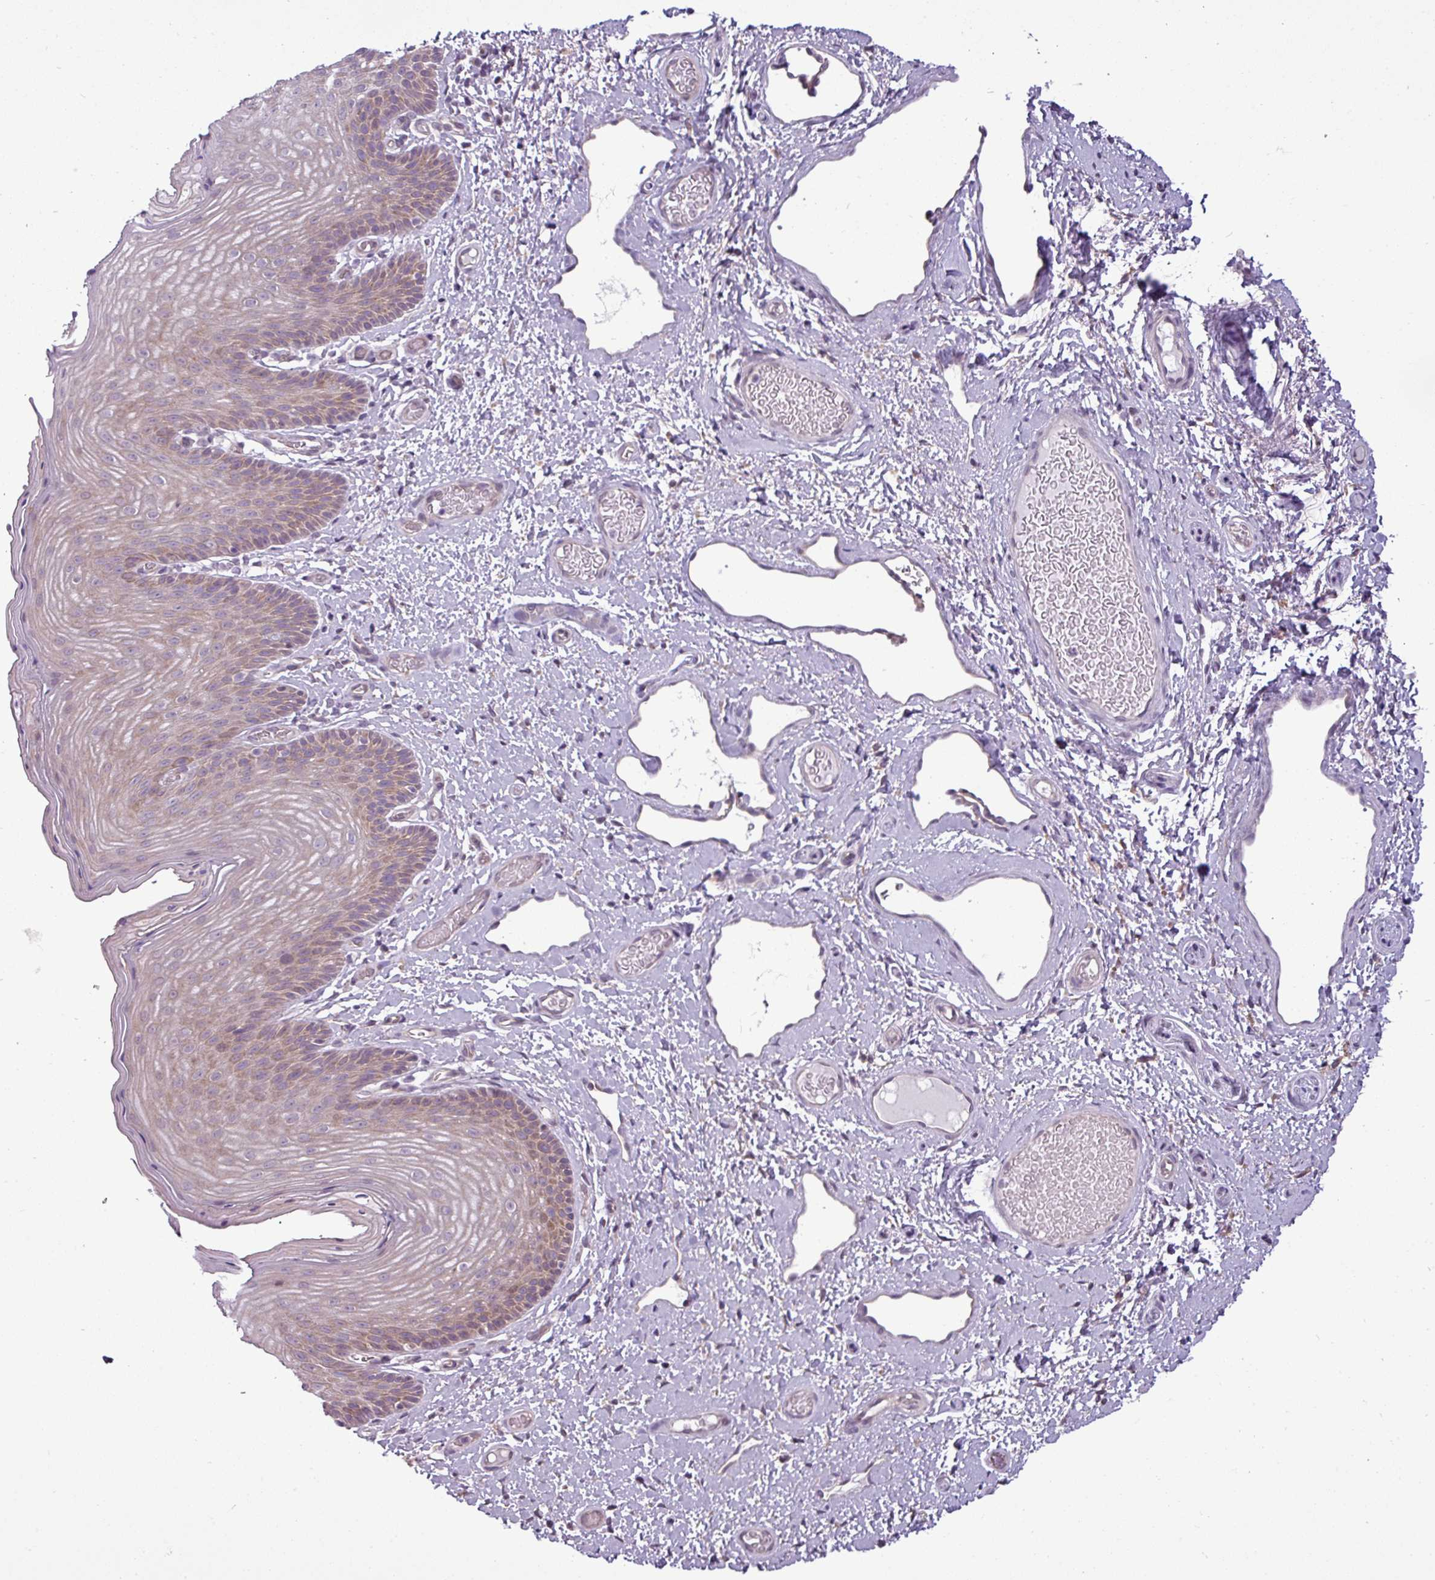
{"staining": {"intensity": "moderate", "quantity": "25%-75%", "location": "cytoplasmic/membranous"}, "tissue": "skin", "cell_type": "Epidermal cells", "image_type": "normal", "snomed": [{"axis": "morphology", "description": "Normal tissue, NOS"}, {"axis": "topography", "description": "Anal"}], "caption": "Protein expression analysis of unremarkable skin demonstrates moderate cytoplasmic/membranous expression in approximately 25%-75% of epidermal cells.", "gene": "GPT2", "patient": {"sex": "female", "age": 40}}